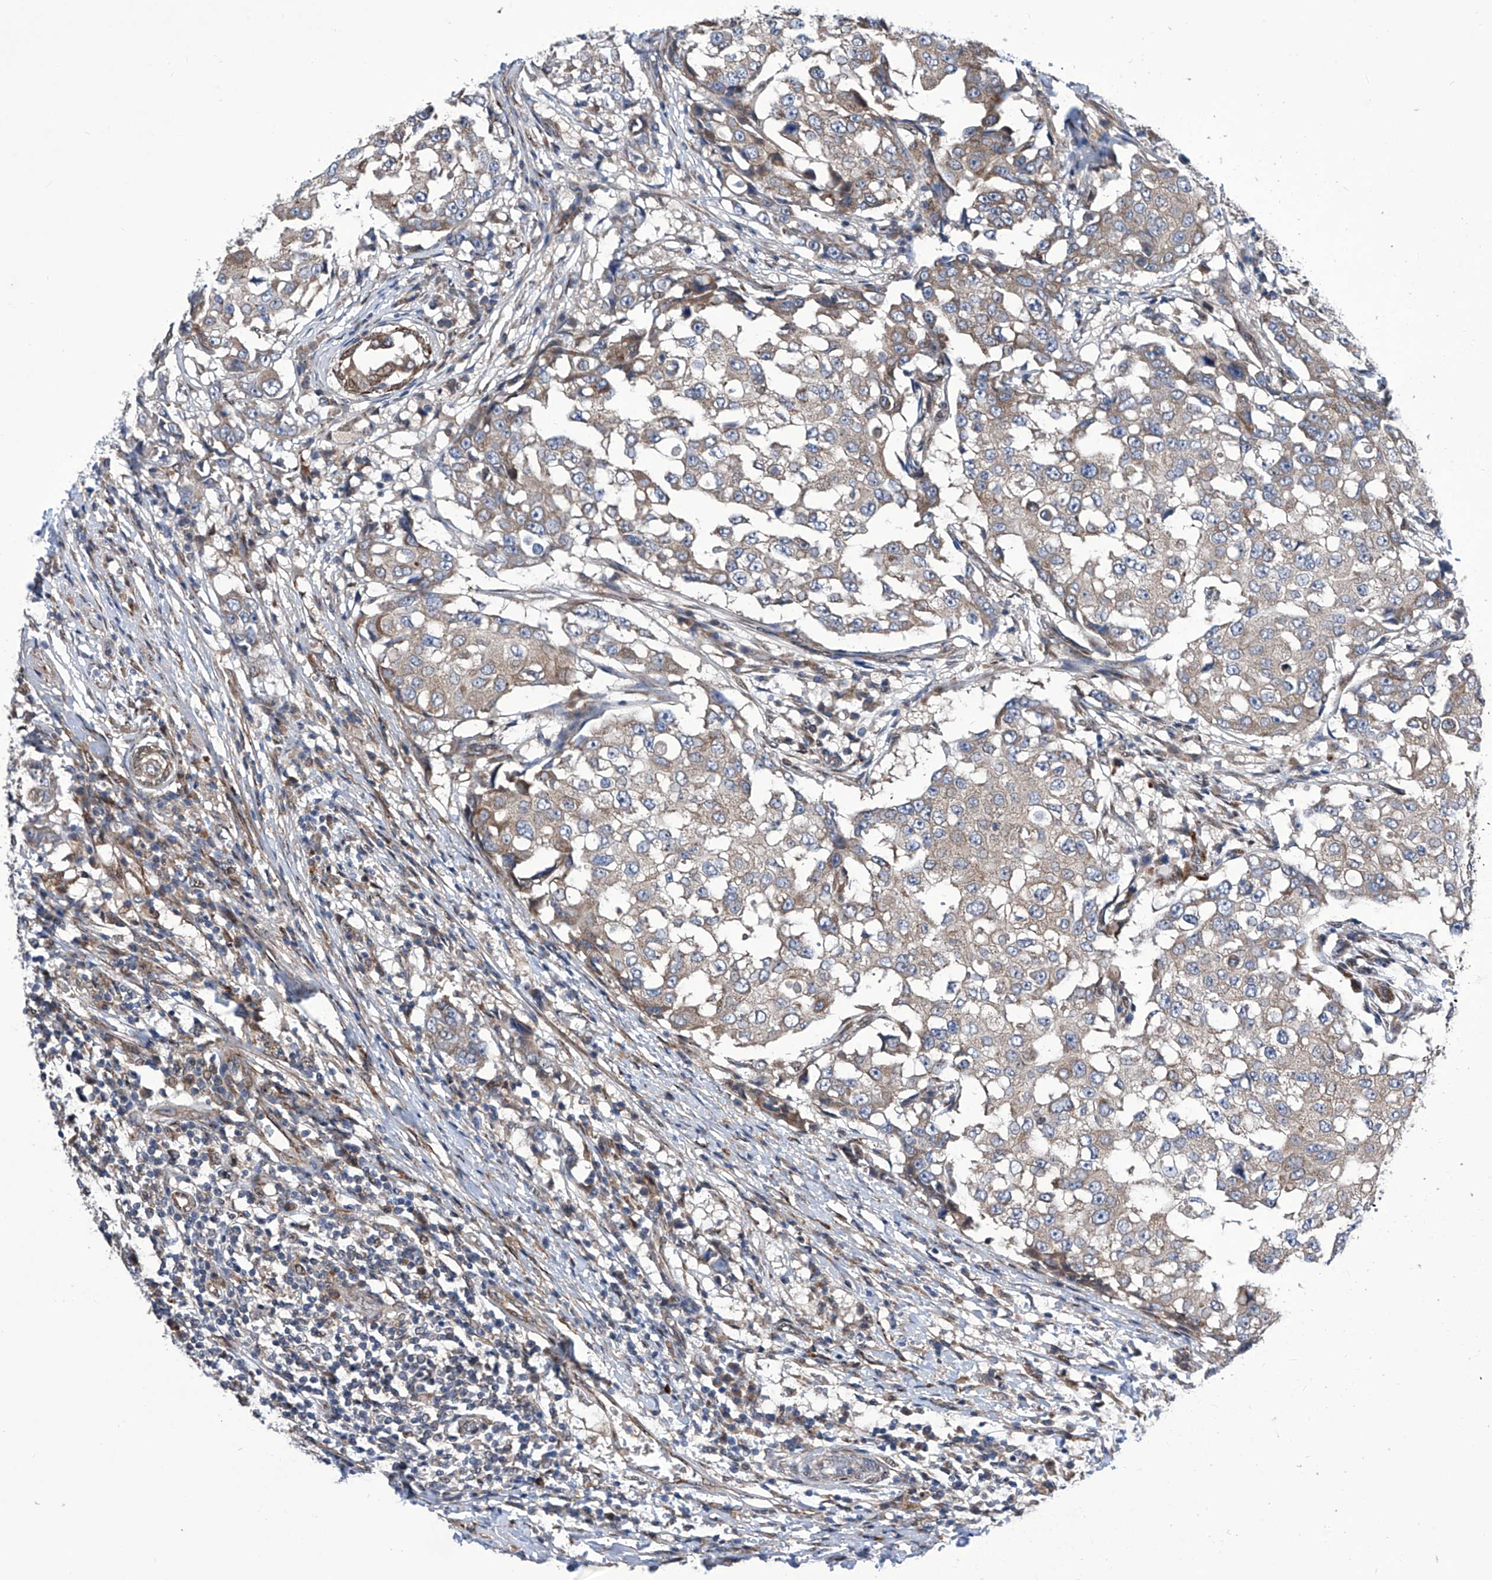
{"staining": {"intensity": "weak", "quantity": "25%-75%", "location": "cytoplasmic/membranous"}, "tissue": "breast cancer", "cell_type": "Tumor cells", "image_type": "cancer", "snomed": [{"axis": "morphology", "description": "Duct carcinoma"}, {"axis": "topography", "description": "Breast"}], "caption": "Protein staining of breast cancer (invasive ductal carcinoma) tissue exhibits weak cytoplasmic/membranous positivity in about 25%-75% of tumor cells.", "gene": "KTI12", "patient": {"sex": "female", "age": 27}}